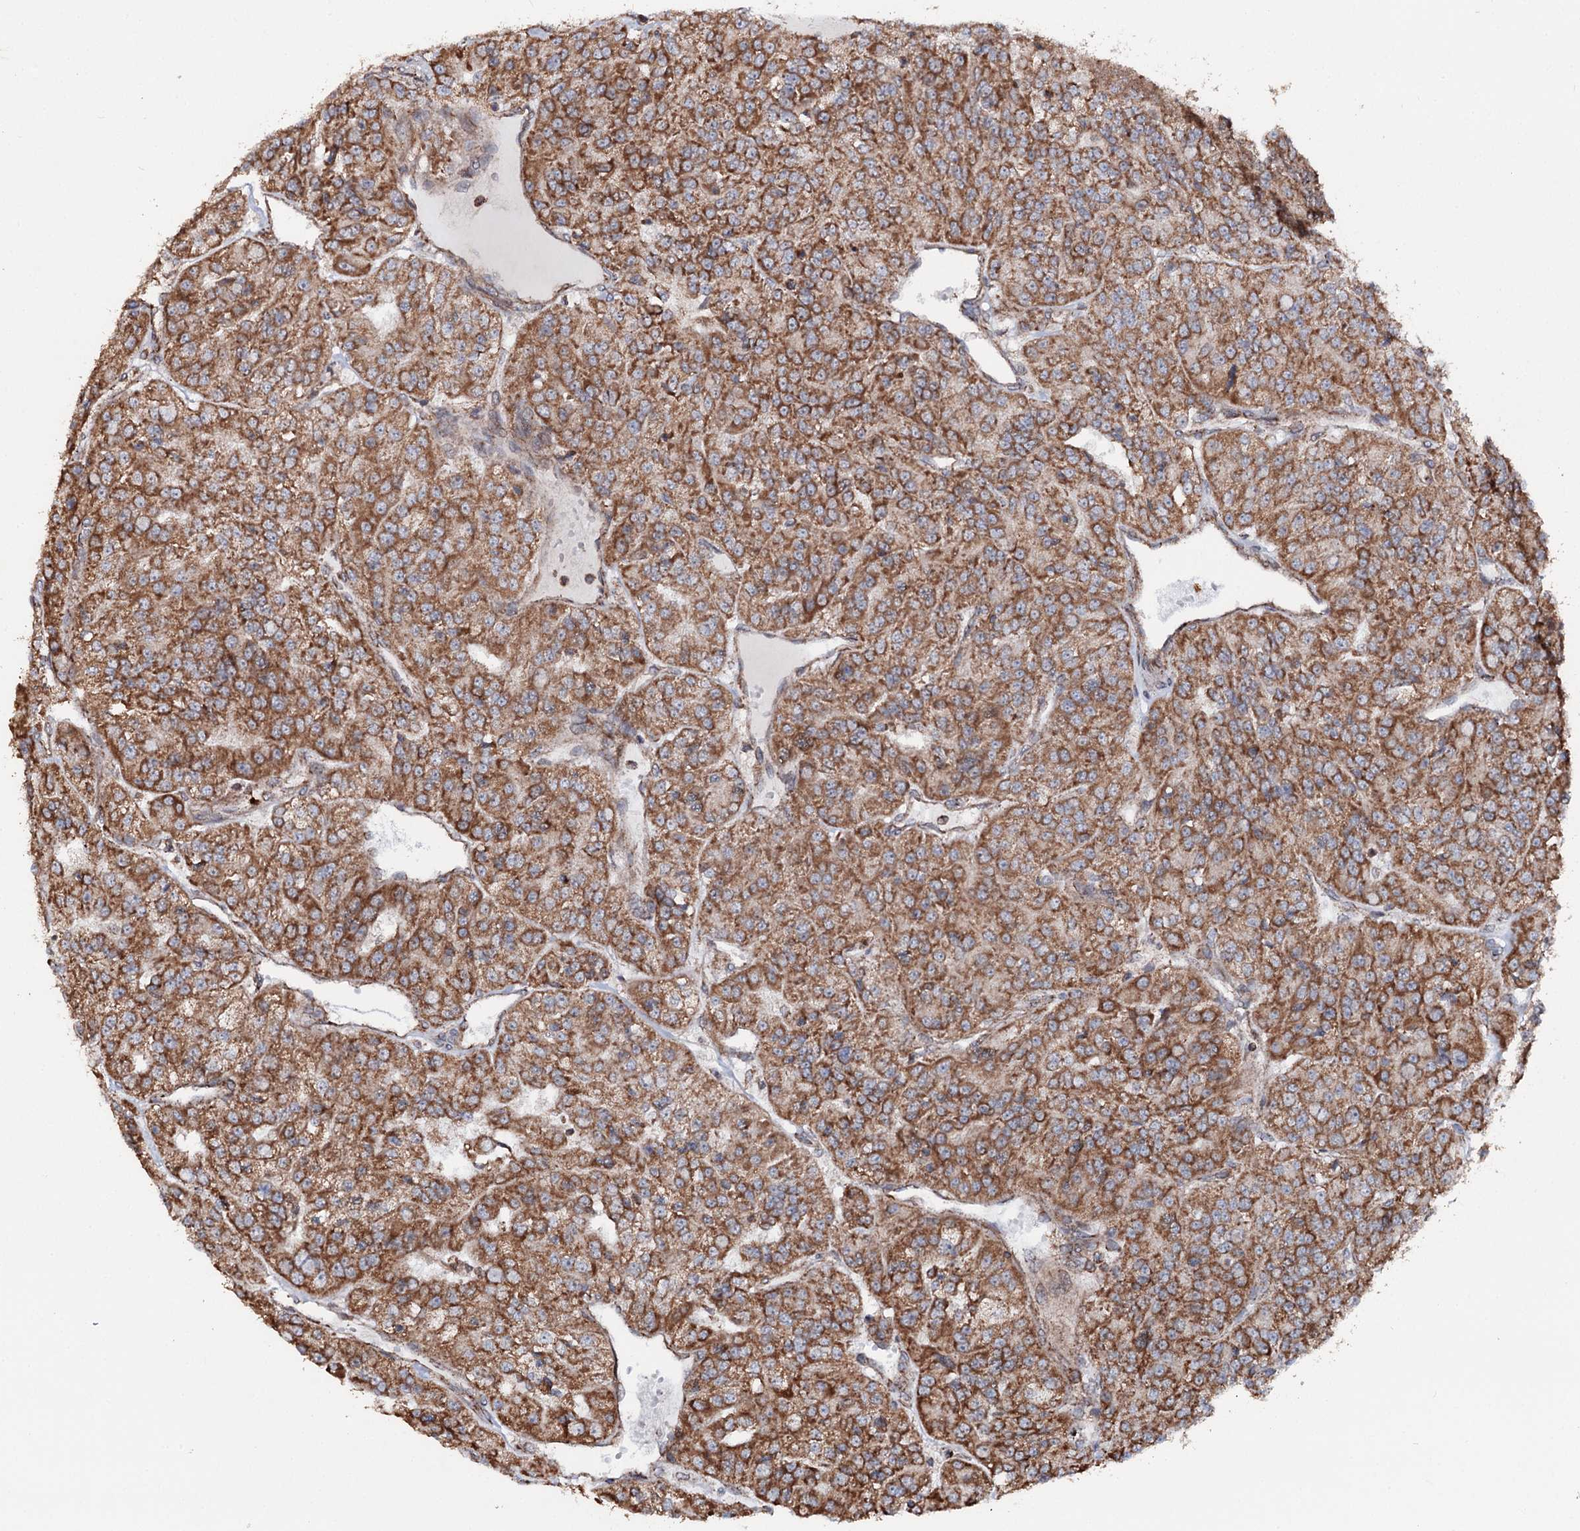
{"staining": {"intensity": "moderate", "quantity": ">75%", "location": "cytoplasmic/membranous"}, "tissue": "renal cancer", "cell_type": "Tumor cells", "image_type": "cancer", "snomed": [{"axis": "morphology", "description": "Adenocarcinoma, NOS"}, {"axis": "topography", "description": "Kidney"}], "caption": "IHC (DAB (3,3'-diaminobenzidine)) staining of human adenocarcinoma (renal) shows moderate cytoplasmic/membranous protein expression in about >75% of tumor cells. The protein of interest is shown in brown color, while the nuclei are stained blue.", "gene": "FGFR1OP2", "patient": {"sex": "female", "age": 63}}